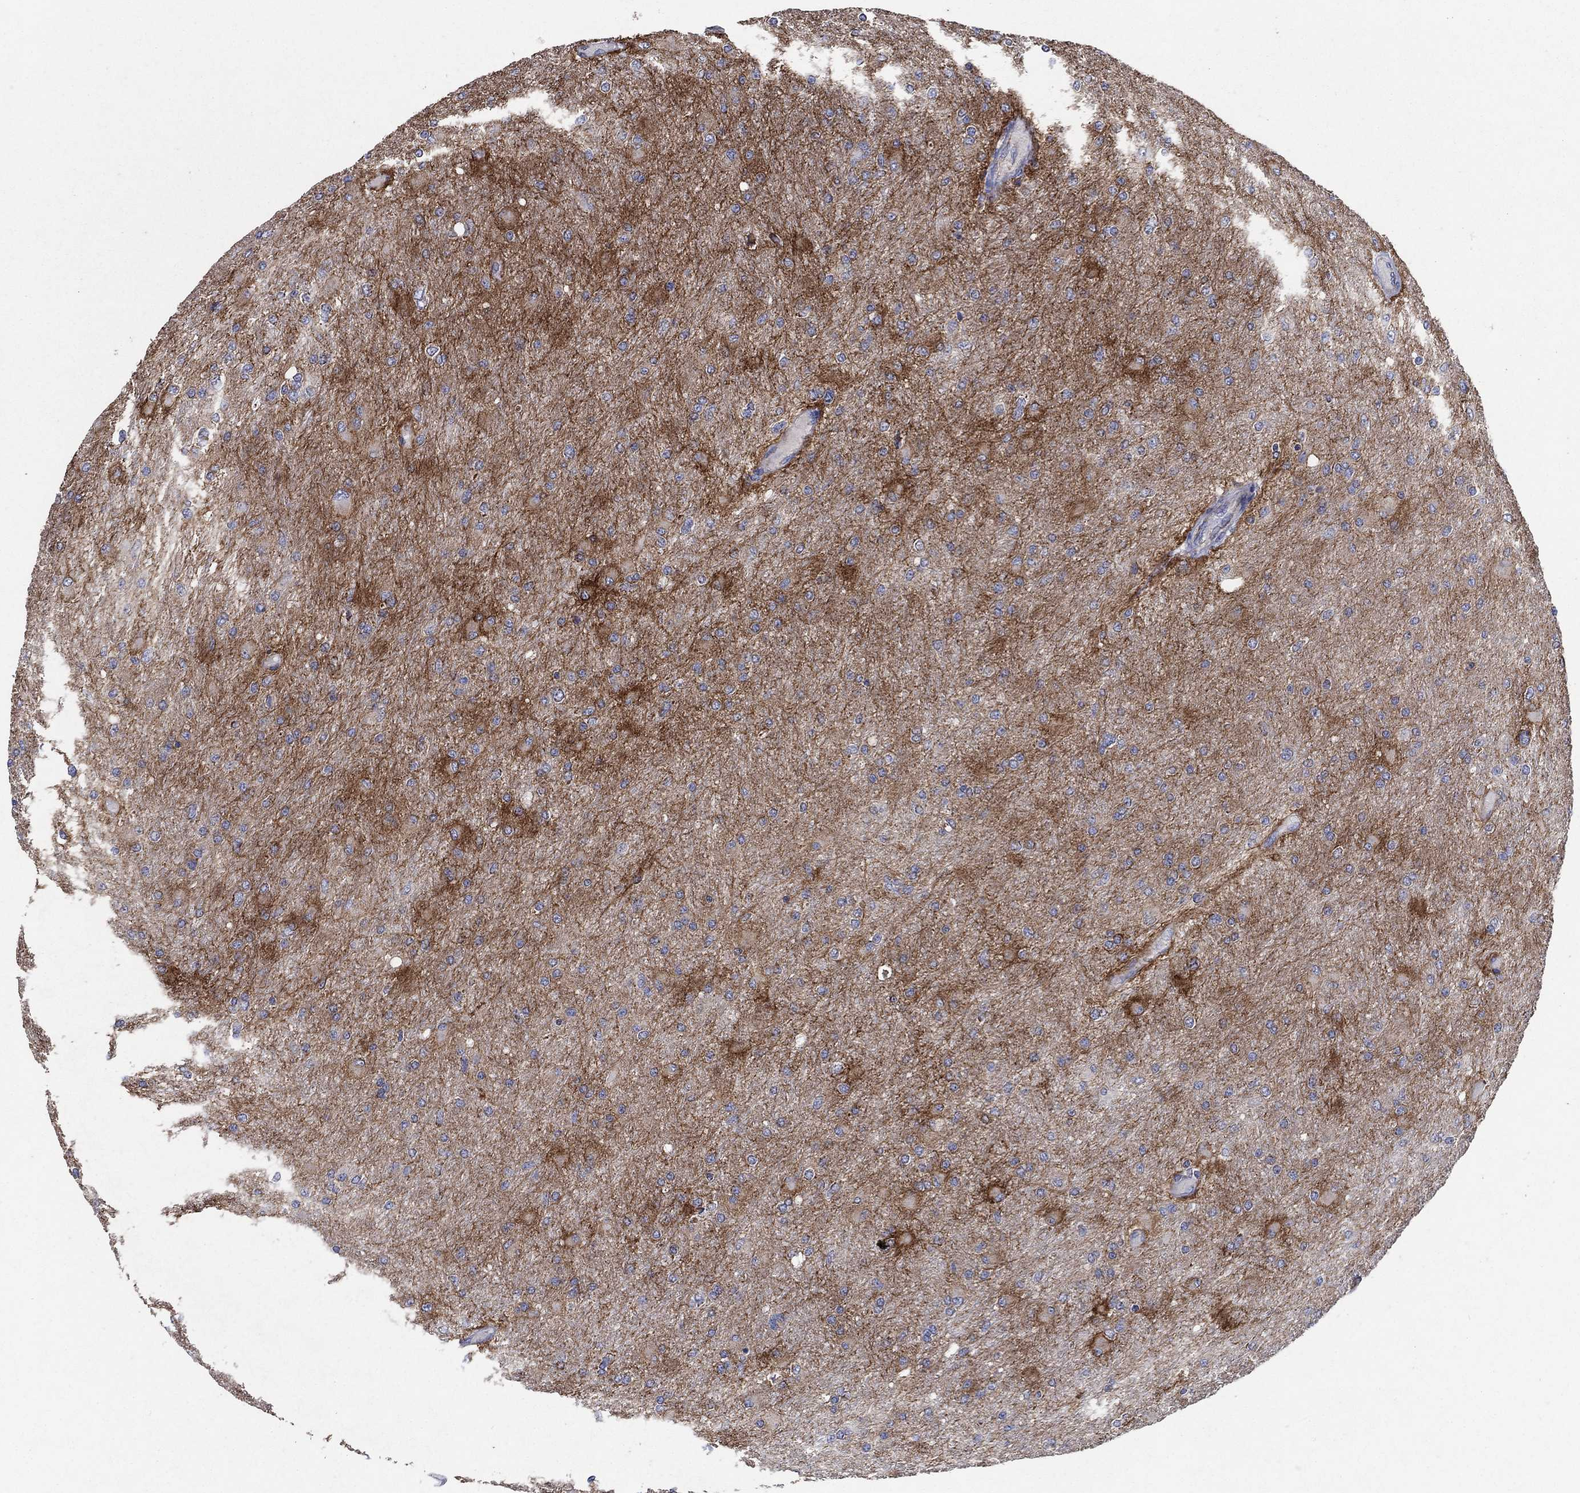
{"staining": {"intensity": "negative", "quantity": "none", "location": "none"}, "tissue": "glioma", "cell_type": "Tumor cells", "image_type": "cancer", "snomed": [{"axis": "morphology", "description": "Glioma, malignant, High grade"}, {"axis": "topography", "description": "Cerebral cortex"}], "caption": "This is an immunohistochemistry photomicrograph of human high-grade glioma (malignant). There is no positivity in tumor cells.", "gene": "C9orf85", "patient": {"sex": "female", "age": 36}}